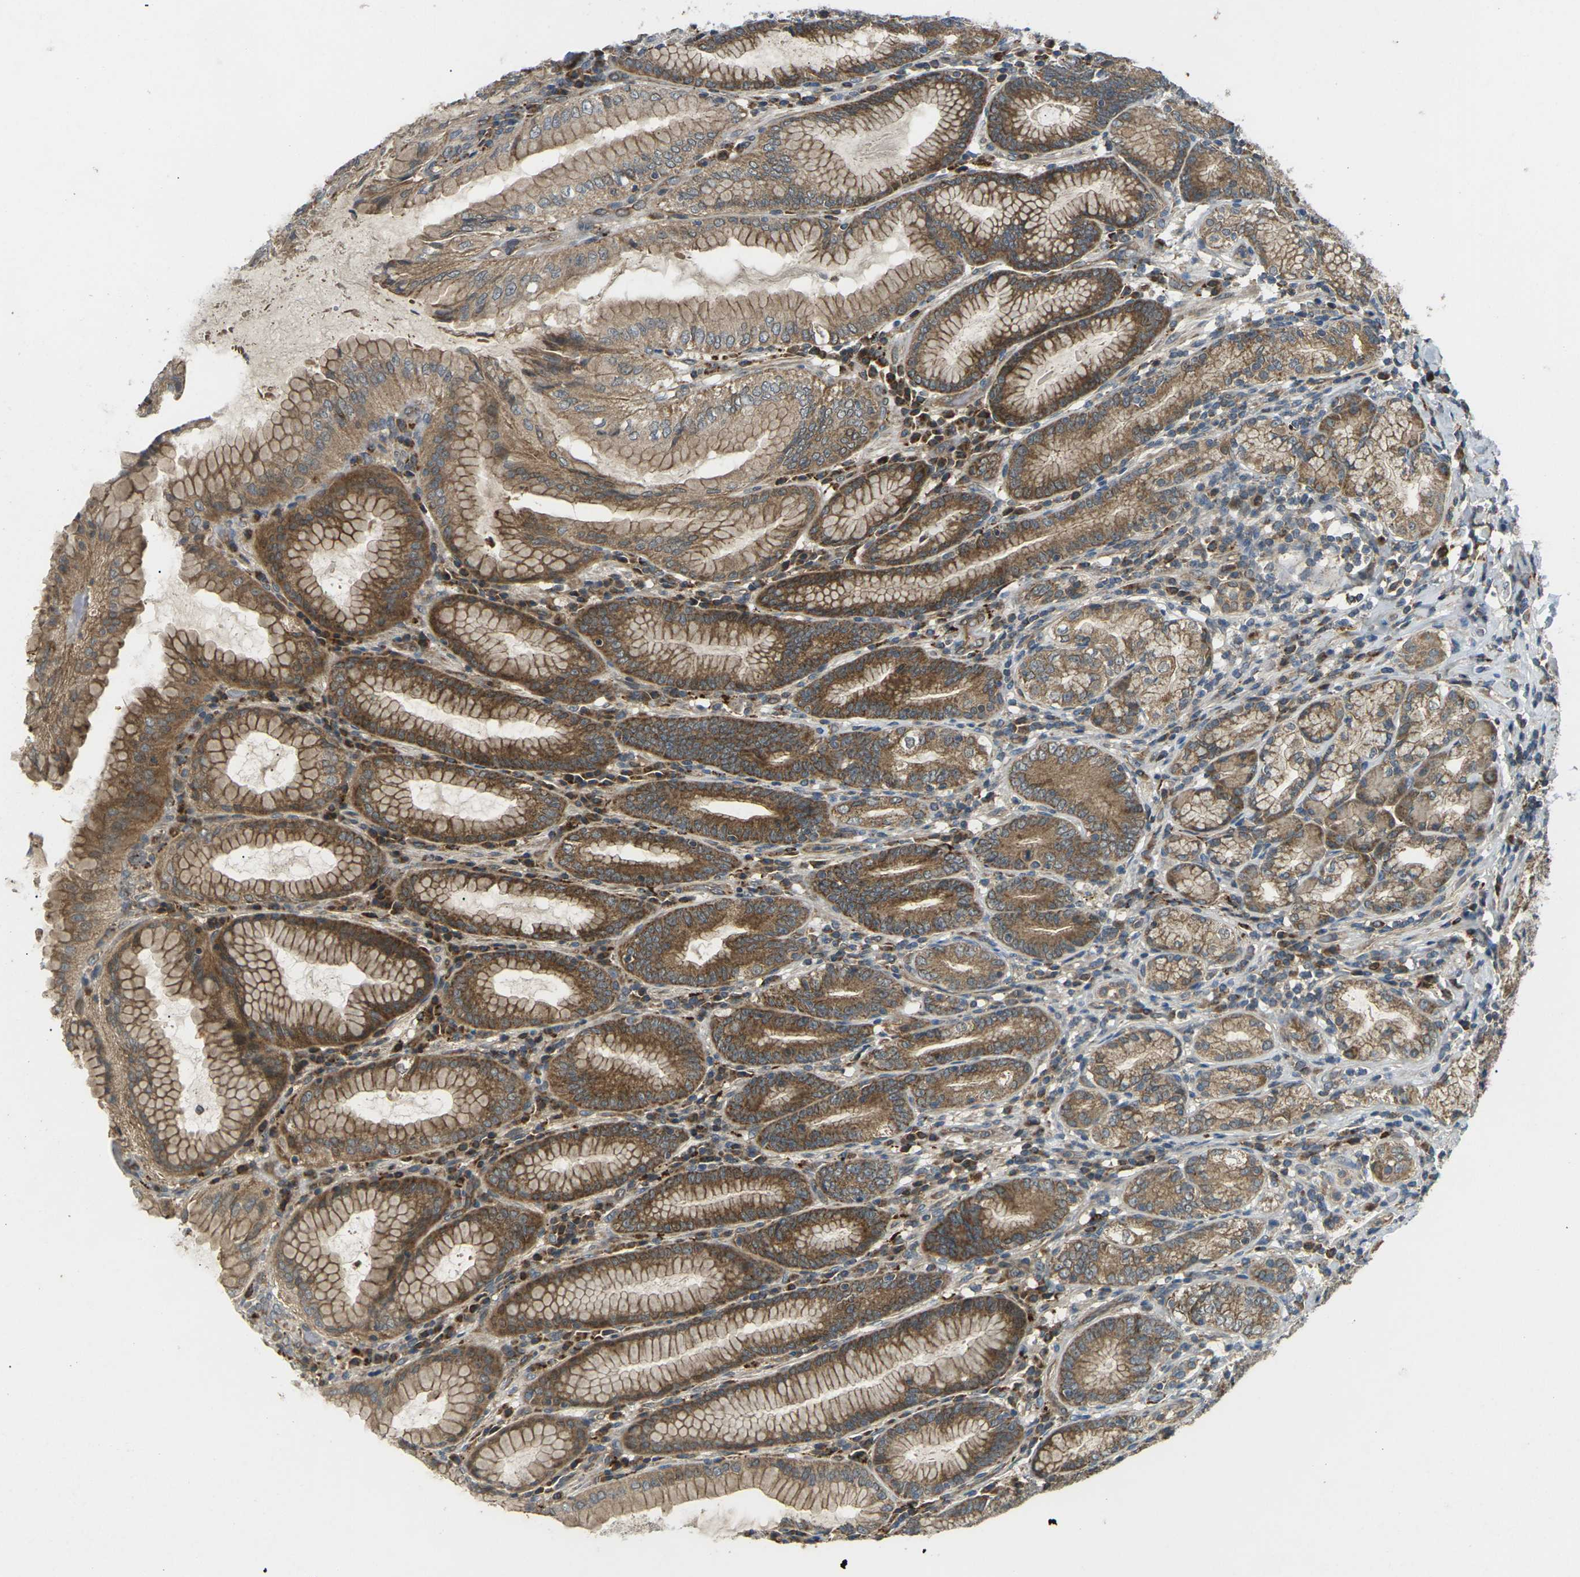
{"staining": {"intensity": "strong", "quantity": ">75%", "location": "cytoplasmic/membranous"}, "tissue": "stomach", "cell_type": "Glandular cells", "image_type": "normal", "snomed": [{"axis": "morphology", "description": "Normal tissue, NOS"}, {"axis": "topography", "description": "Stomach, lower"}], "caption": "Immunohistochemistry (IHC) micrograph of benign stomach stained for a protein (brown), which exhibits high levels of strong cytoplasmic/membranous positivity in about >75% of glandular cells.", "gene": "KSR1", "patient": {"sex": "female", "age": 76}}